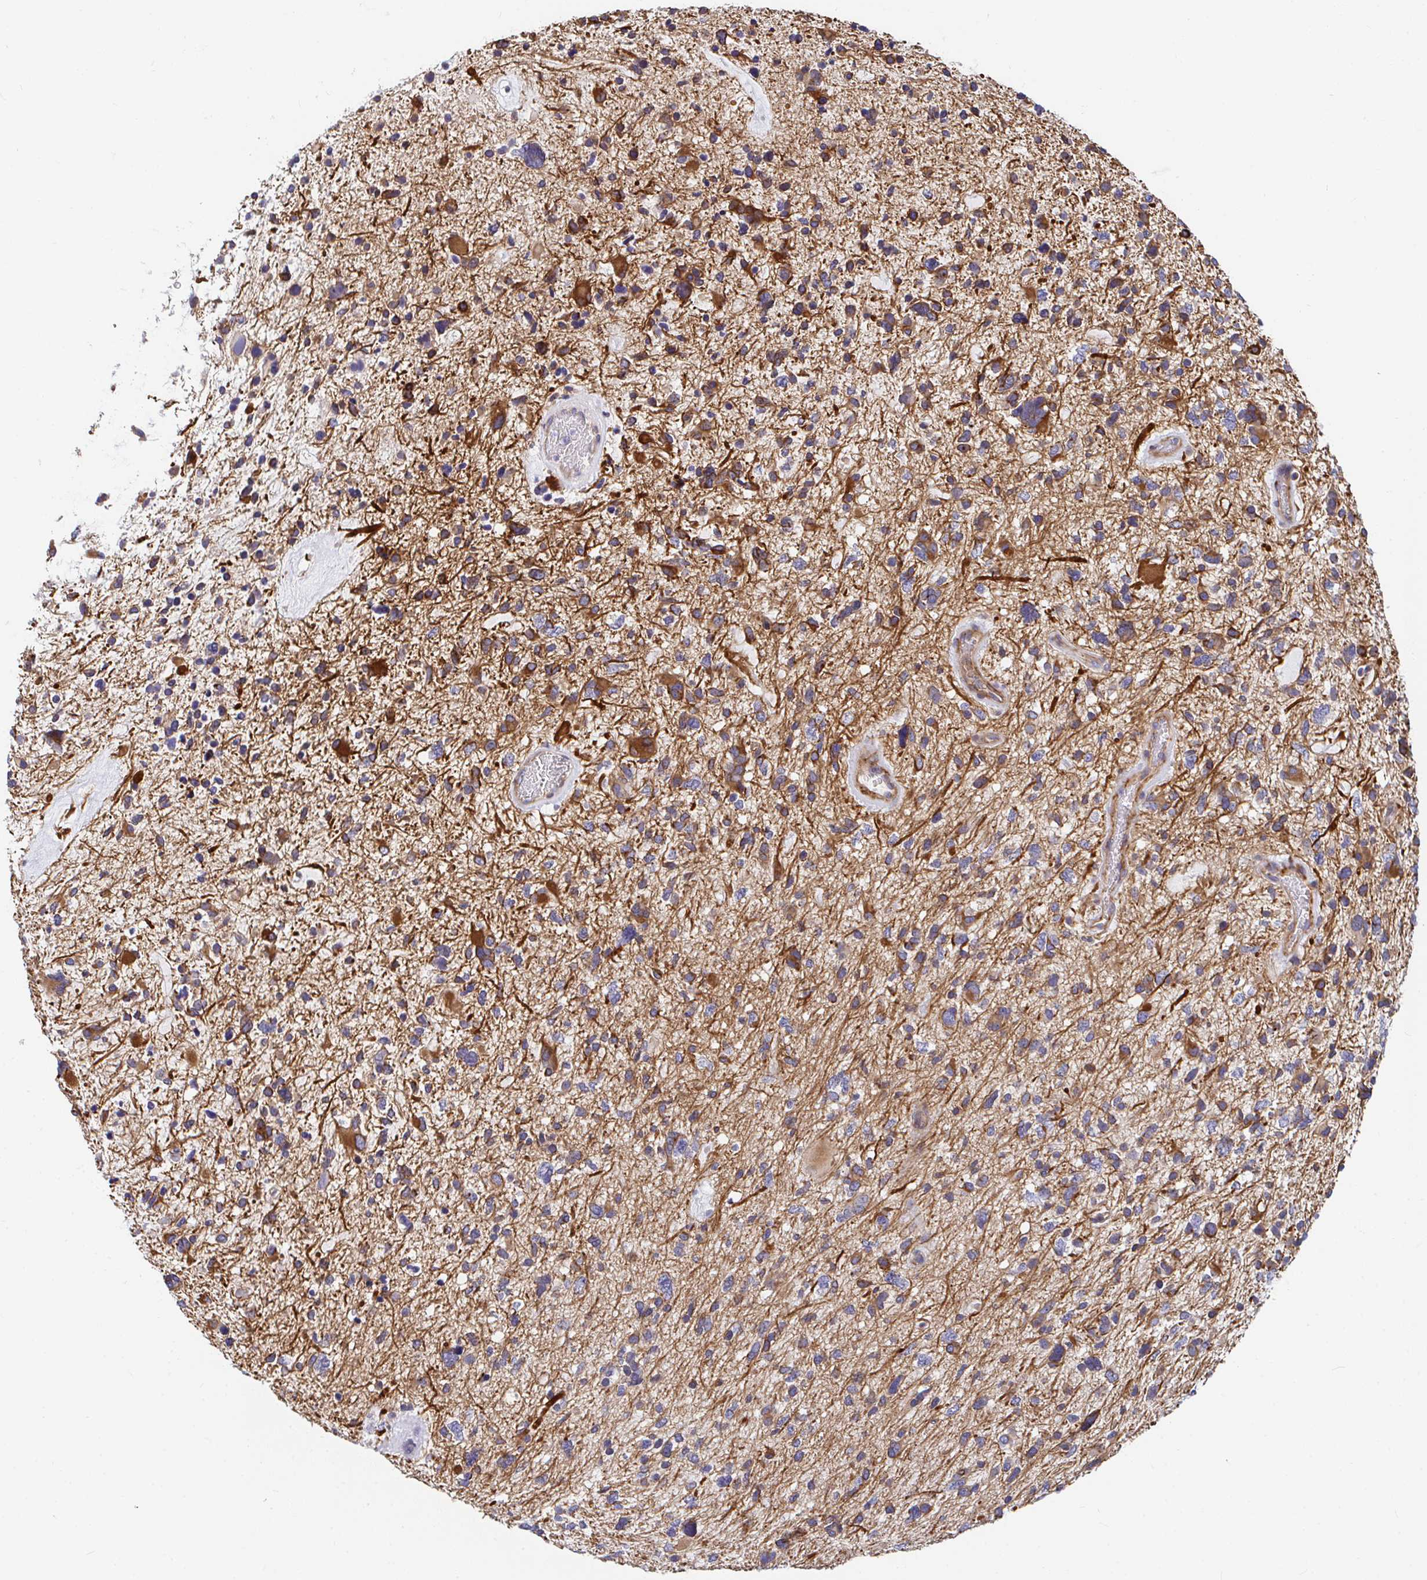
{"staining": {"intensity": "moderate", "quantity": "25%-75%", "location": "cytoplasmic/membranous"}, "tissue": "glioma", "cell_type": "Tumor cells", "image_type": "cancer", "snomed": [{"axis": "morphology", "description": "Glioma, malignant, High grade"}, {"axis": "topography", "description": "Brain"}], "caption": "Protein staining of malignant glioma (high-grade) tissue exhibits moderate cytoplasmic/membranous expression in about 25%-75% of tumor cells.", "gene": "EIF1AD", "patient": {"sex": "female", "age": 11}}